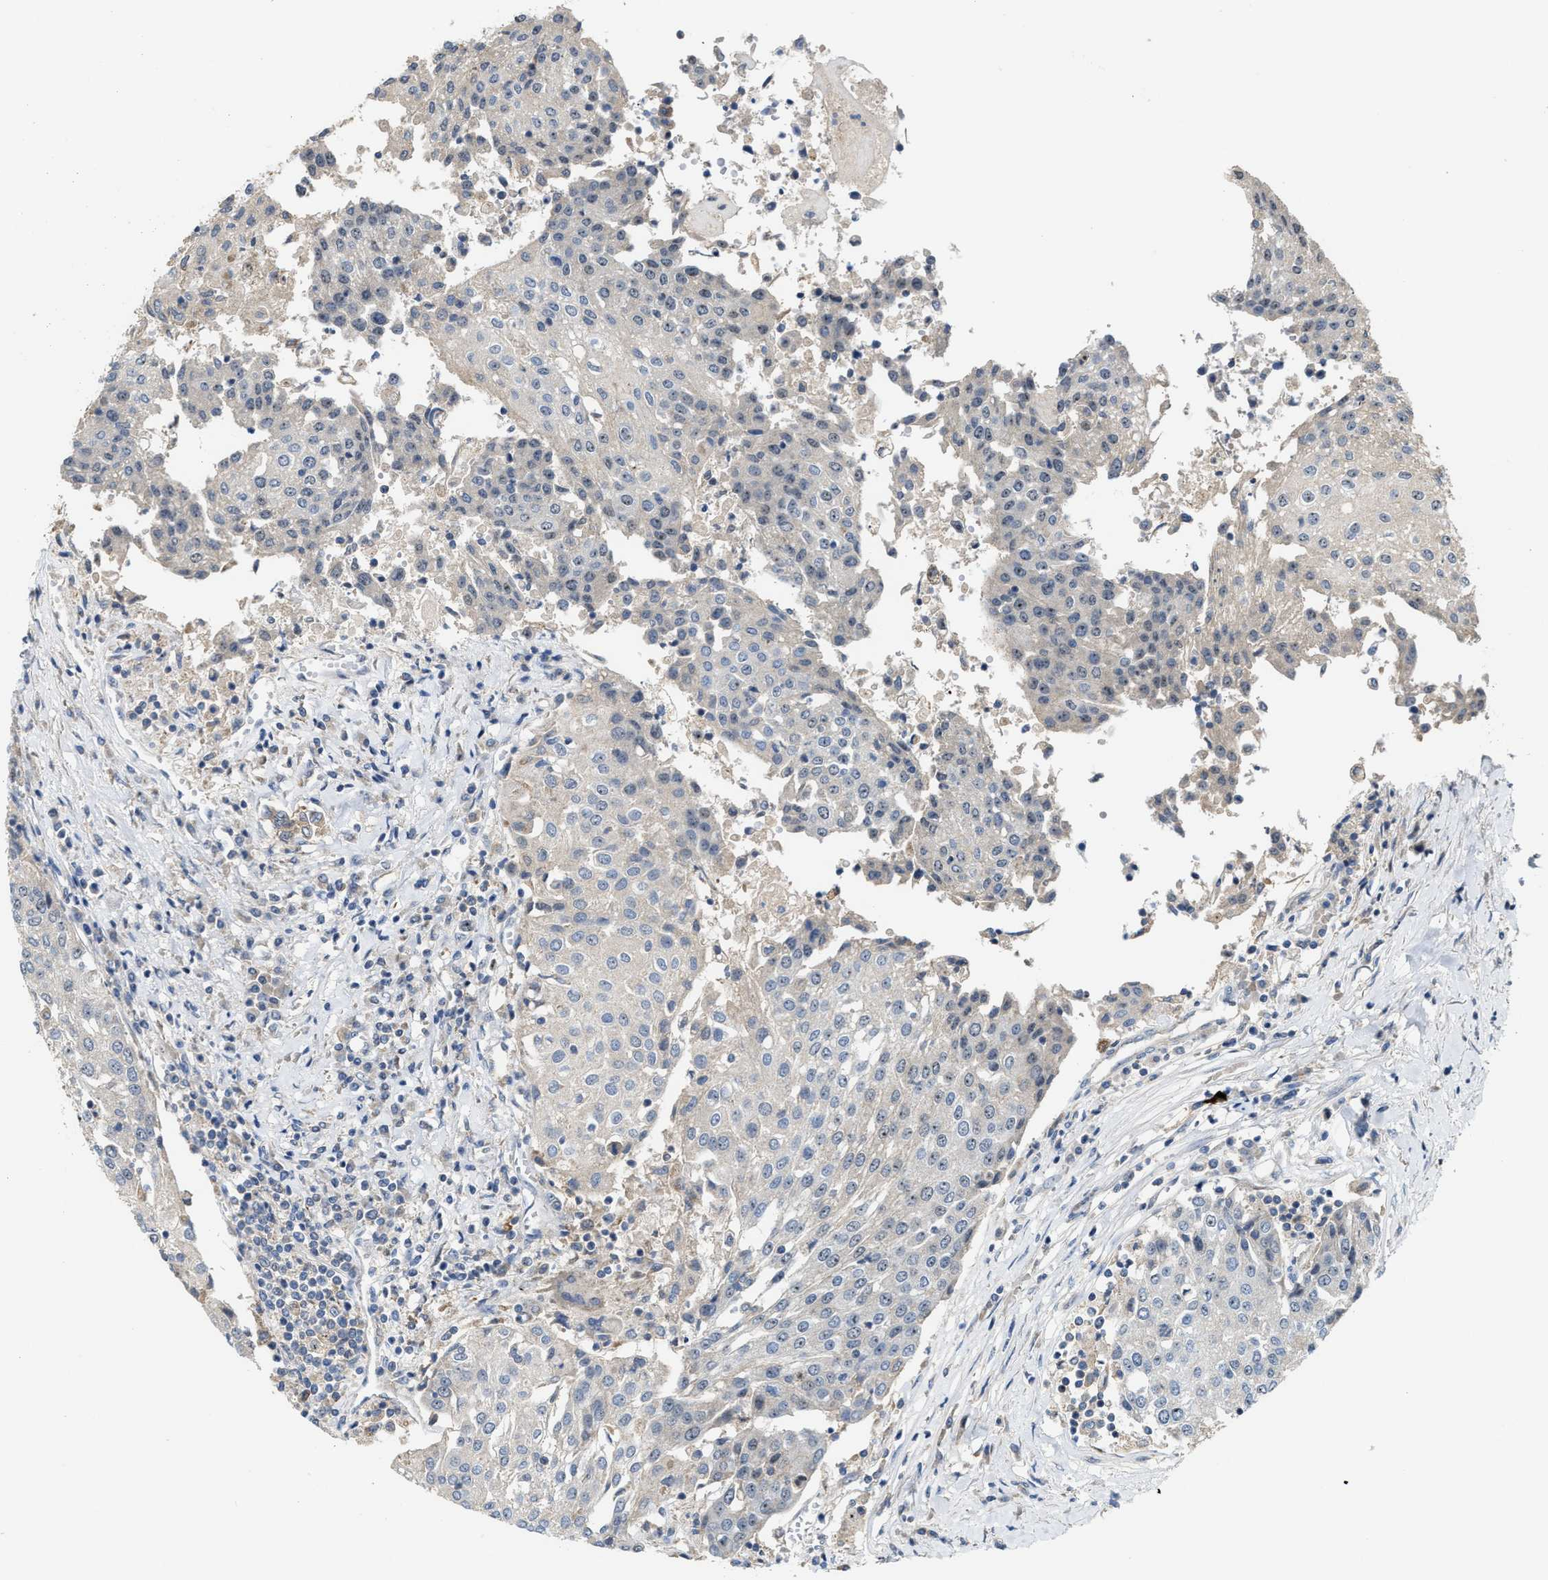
{"staining": {"intensity": "negative", "quantity": "none", "location": "none"}, "tissue": "urothelial cancer", "cell_type": "Tumor cells", "image_type": "cancer", "snomed": [{"axis": "morphology", "description": "Urothelial carcinoma, High grade"}, {"axis": "topography", "description": "Urinary bladder"}], "caption": "Immunohistochemistry of high-grade urothelial carcinoma displays no staining in tumor cells.", "gene": "ZNF783", "patient": {"sex": "female", "age": 85}}